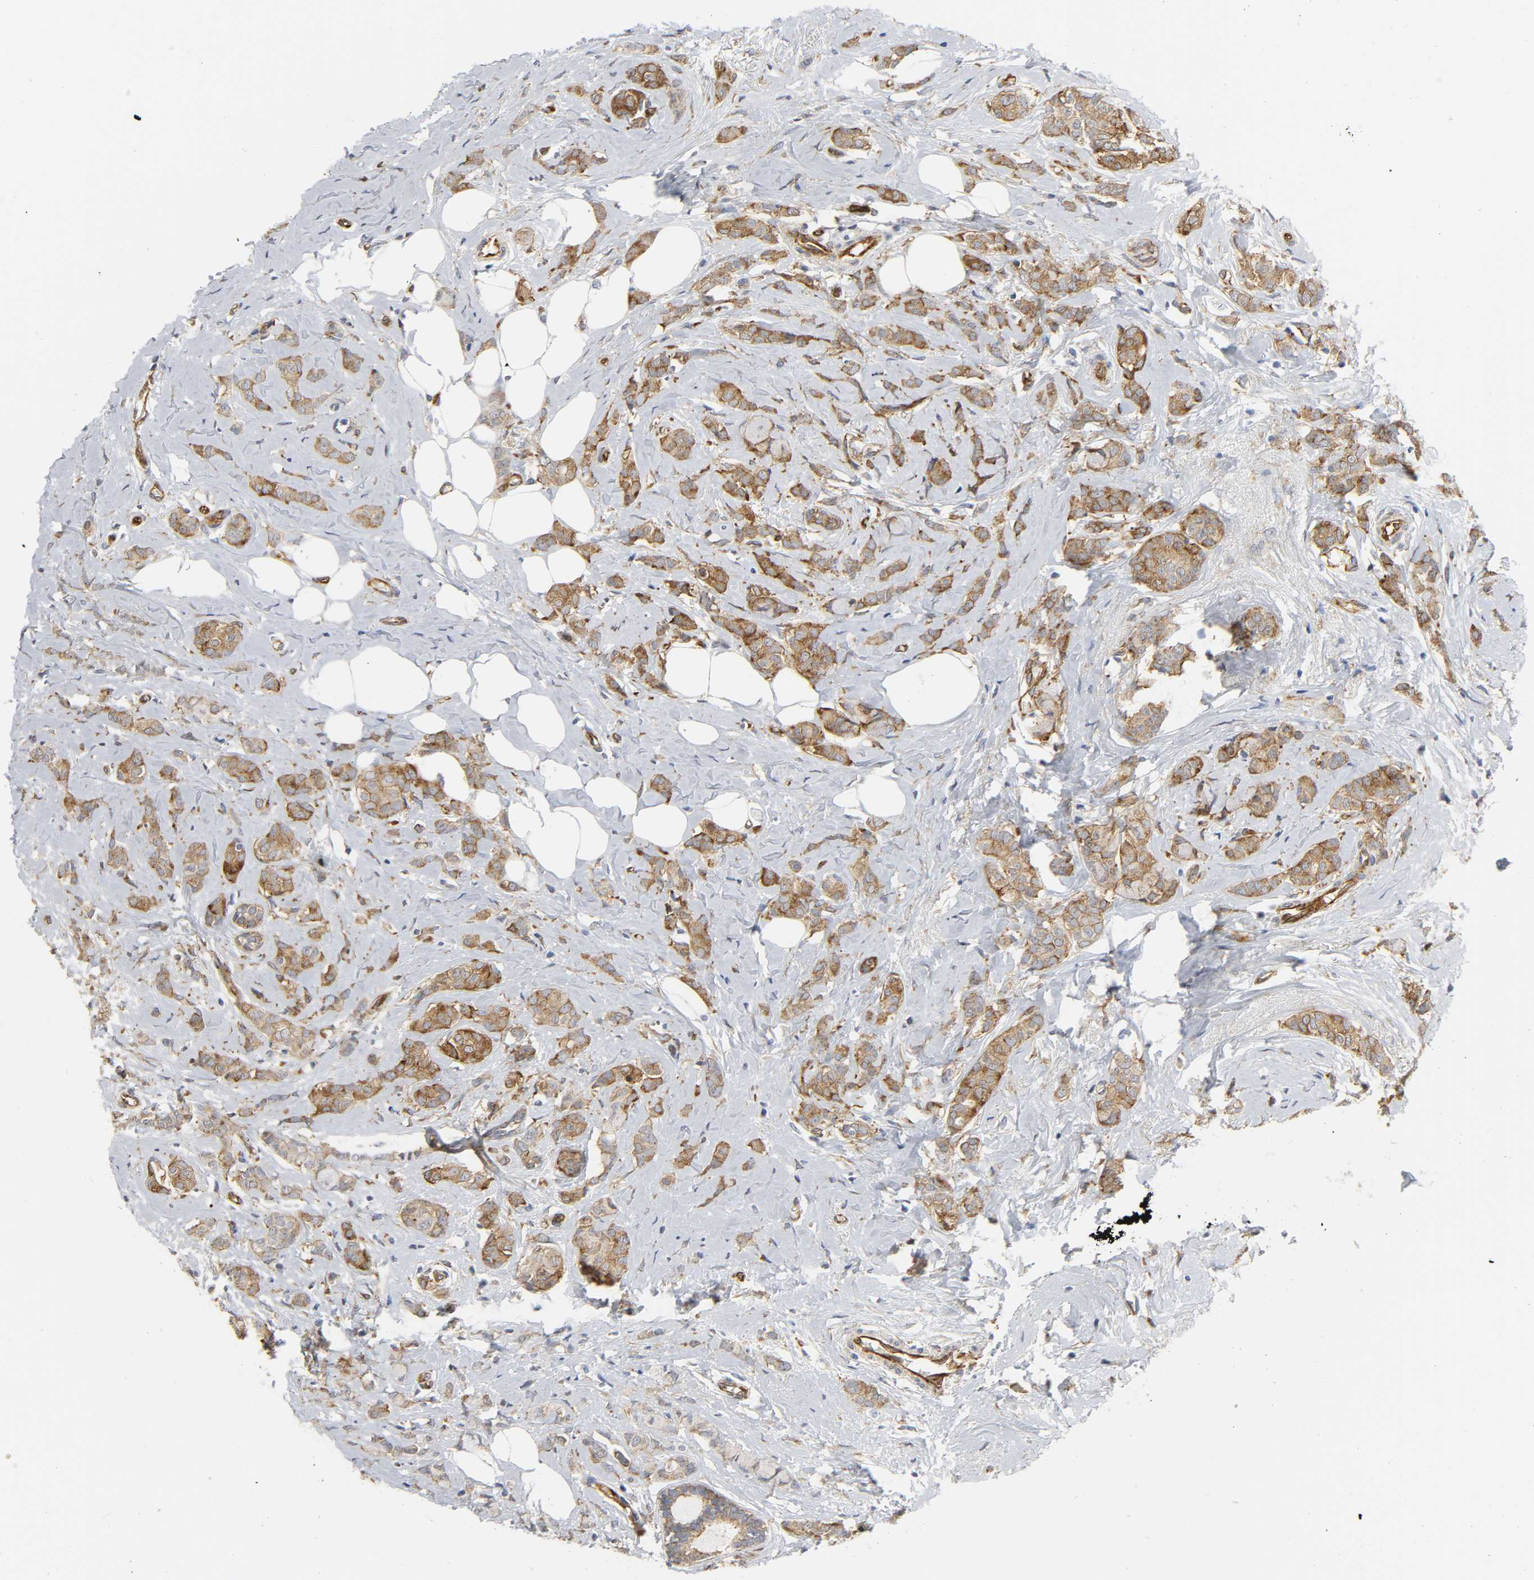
{"staining": {"intensity": "moderate", "quantity": ">75%", "location": "cytoplasmic/membranous"}, "tissue": "breast cancer", "cell_type": "Tumor cells", "image_type": "cancer", "snomed": [{"axis": "morphology", "description": "Lobular carcinoma"}, {"axis": "topography", "description": "Breast"}], "caption": "Tumor cells display moderate cytoplasmic/membranous positivity in about >75% of cells in breast cancer. The protein is shown in brown color, while the nuclei are stained blue.", "gene": "DOCK1", "patient": {"sex": "female", "age": 60}}